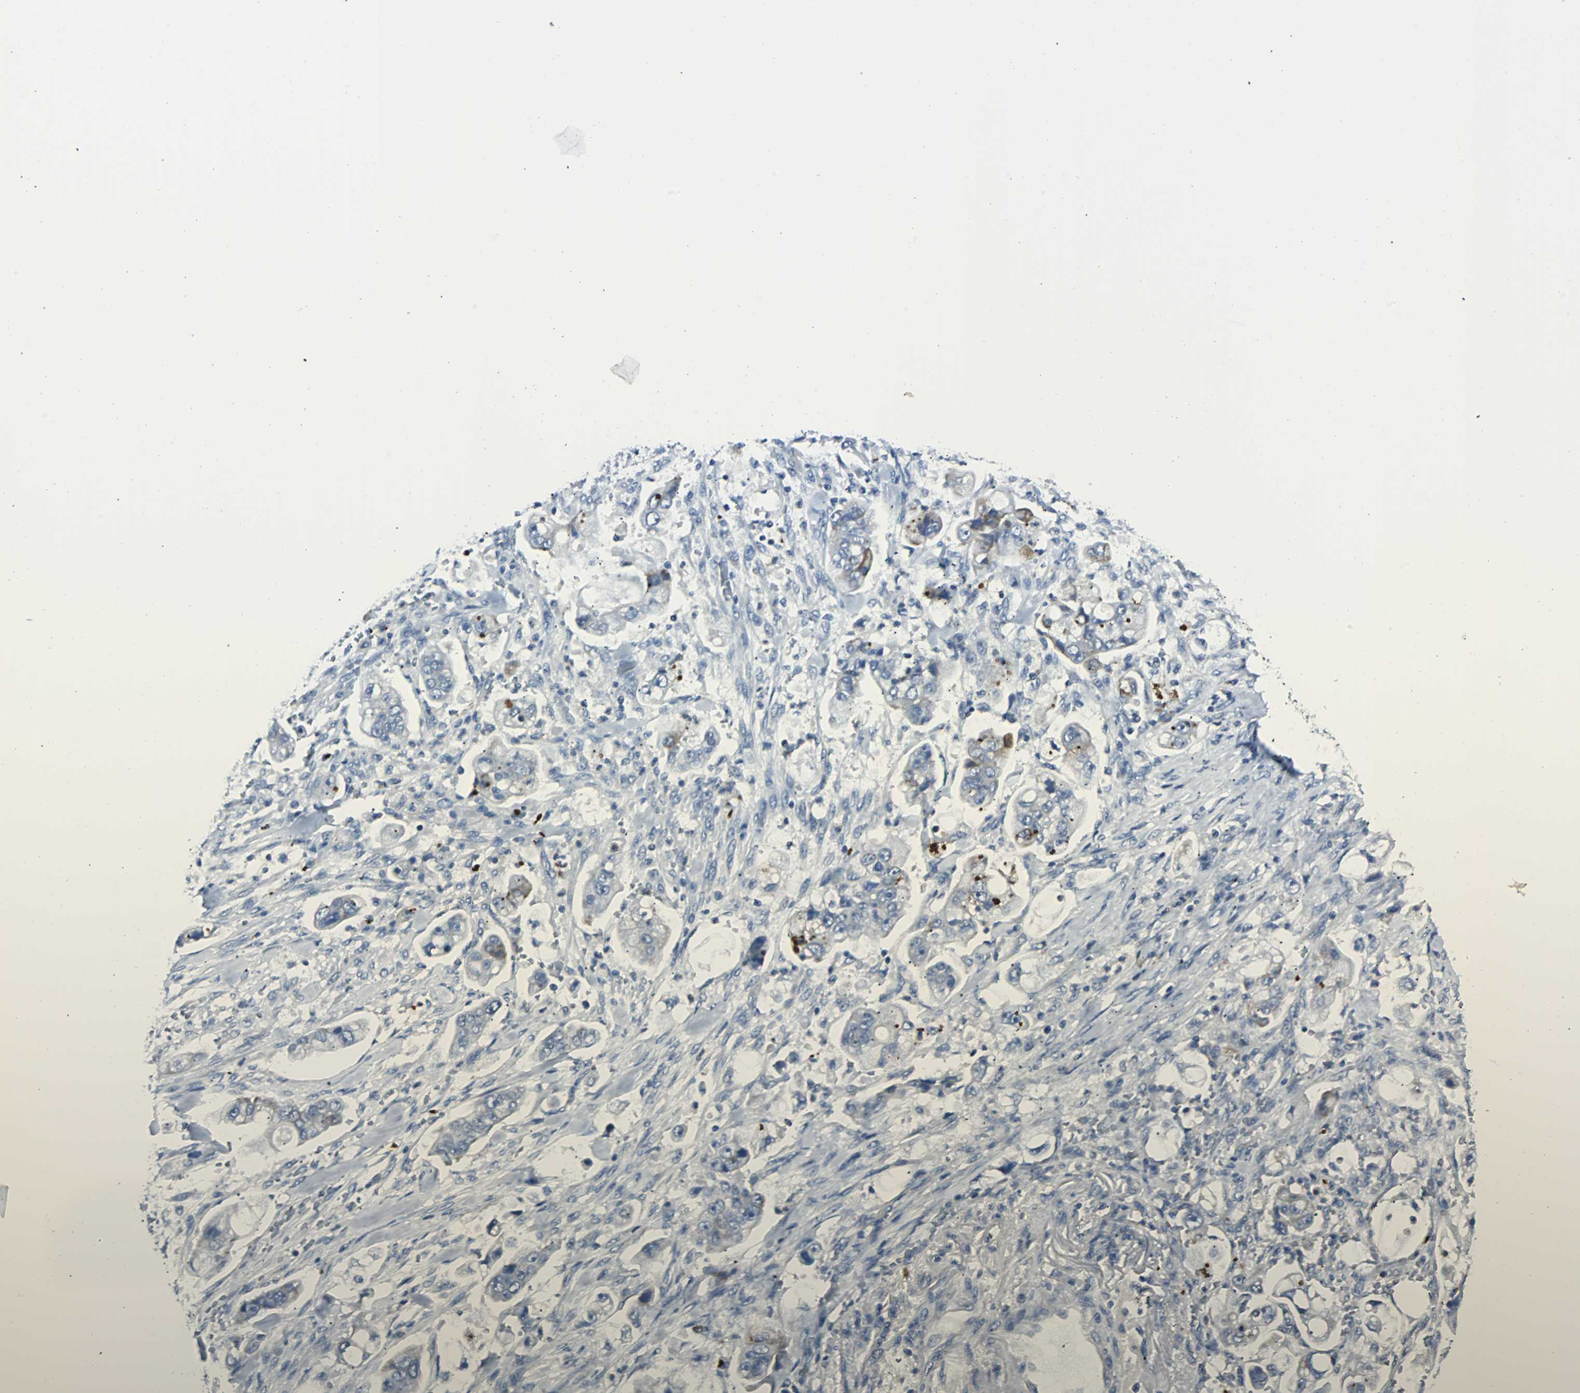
{"staining": {"intensity": "negative", "quantity": "none", "location": "none"}, "tissue": "stomach cancer", "cell_type": "Tumor cells", "image_type": "cancer", "snomed": [{"axis": "morphology", "description": "Adenocarcinoma, NOS"}, {"axis": "topography", "description": "Stomach"}], "caption": "IHC micrograph of neoplastic tissue: stomach adenocarcinoma stained with DAB (3,3'-diaminobenzidine) displays no significant protein positivity in tumor cells. (DAB (3,3'-diaminobenzidine) immunohistochemistry (IHC) visualized using brightfield microscopy, high magnification).", "gene": "RASA1", "patient": {"sex": "male", "age": 62}}